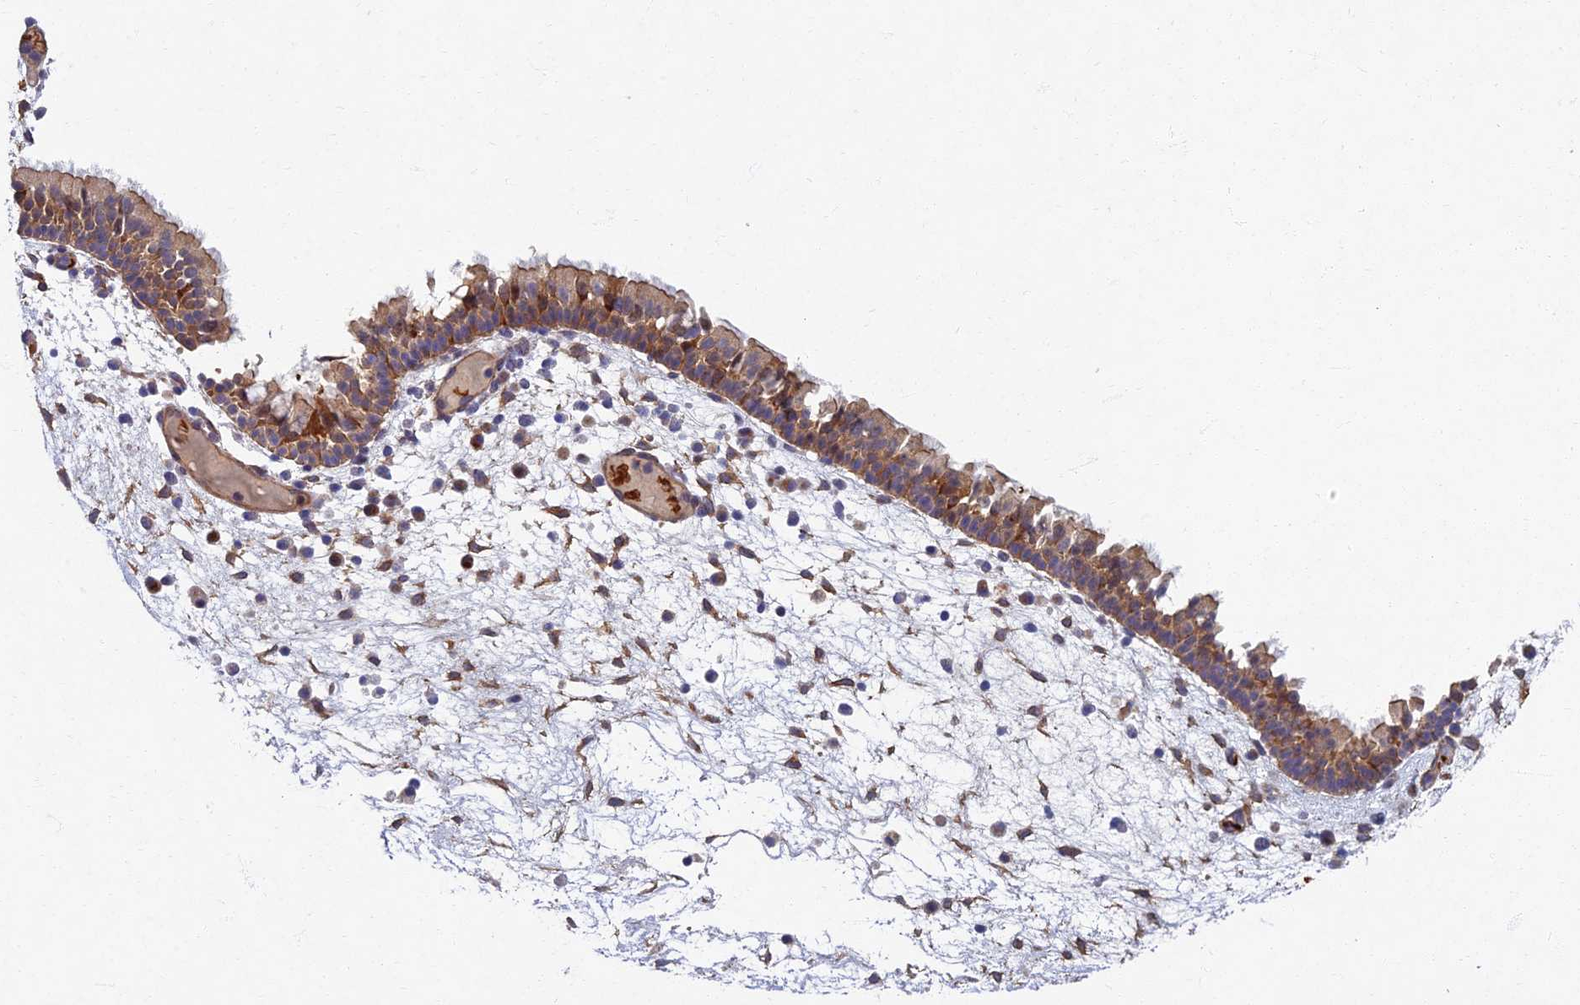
{"staining": {"intensity": "moderate", "quantity": "25%-75%", "location": "cytoplasmic/membranous"}, "tissue": "nasopharynx", "cell_type": "Respiratory epithelial cells", "image_type": "normal", "snomed": [{"axis": "morphology", "description": "Normal tissue, NOS"}, {"axis": "morphology", "description": "Inflammation, NOS"}, {"axis": "morphology", "description": "Malignant melanoma, Metastatic site"}, {"axis": "topography", "description": "Nasopharynx"}], "caption": "Protein positivity by immunohistochemistry displays moderate cytoplasmic/membranous staining in about 25%-75% of respiratory epithelial cells in benign nasopharynx. The protein is shown in brown color, while the nuclei are stained blue.", "gene": "RHBDL2", "patient": {"sex": "male", "age": 70}}